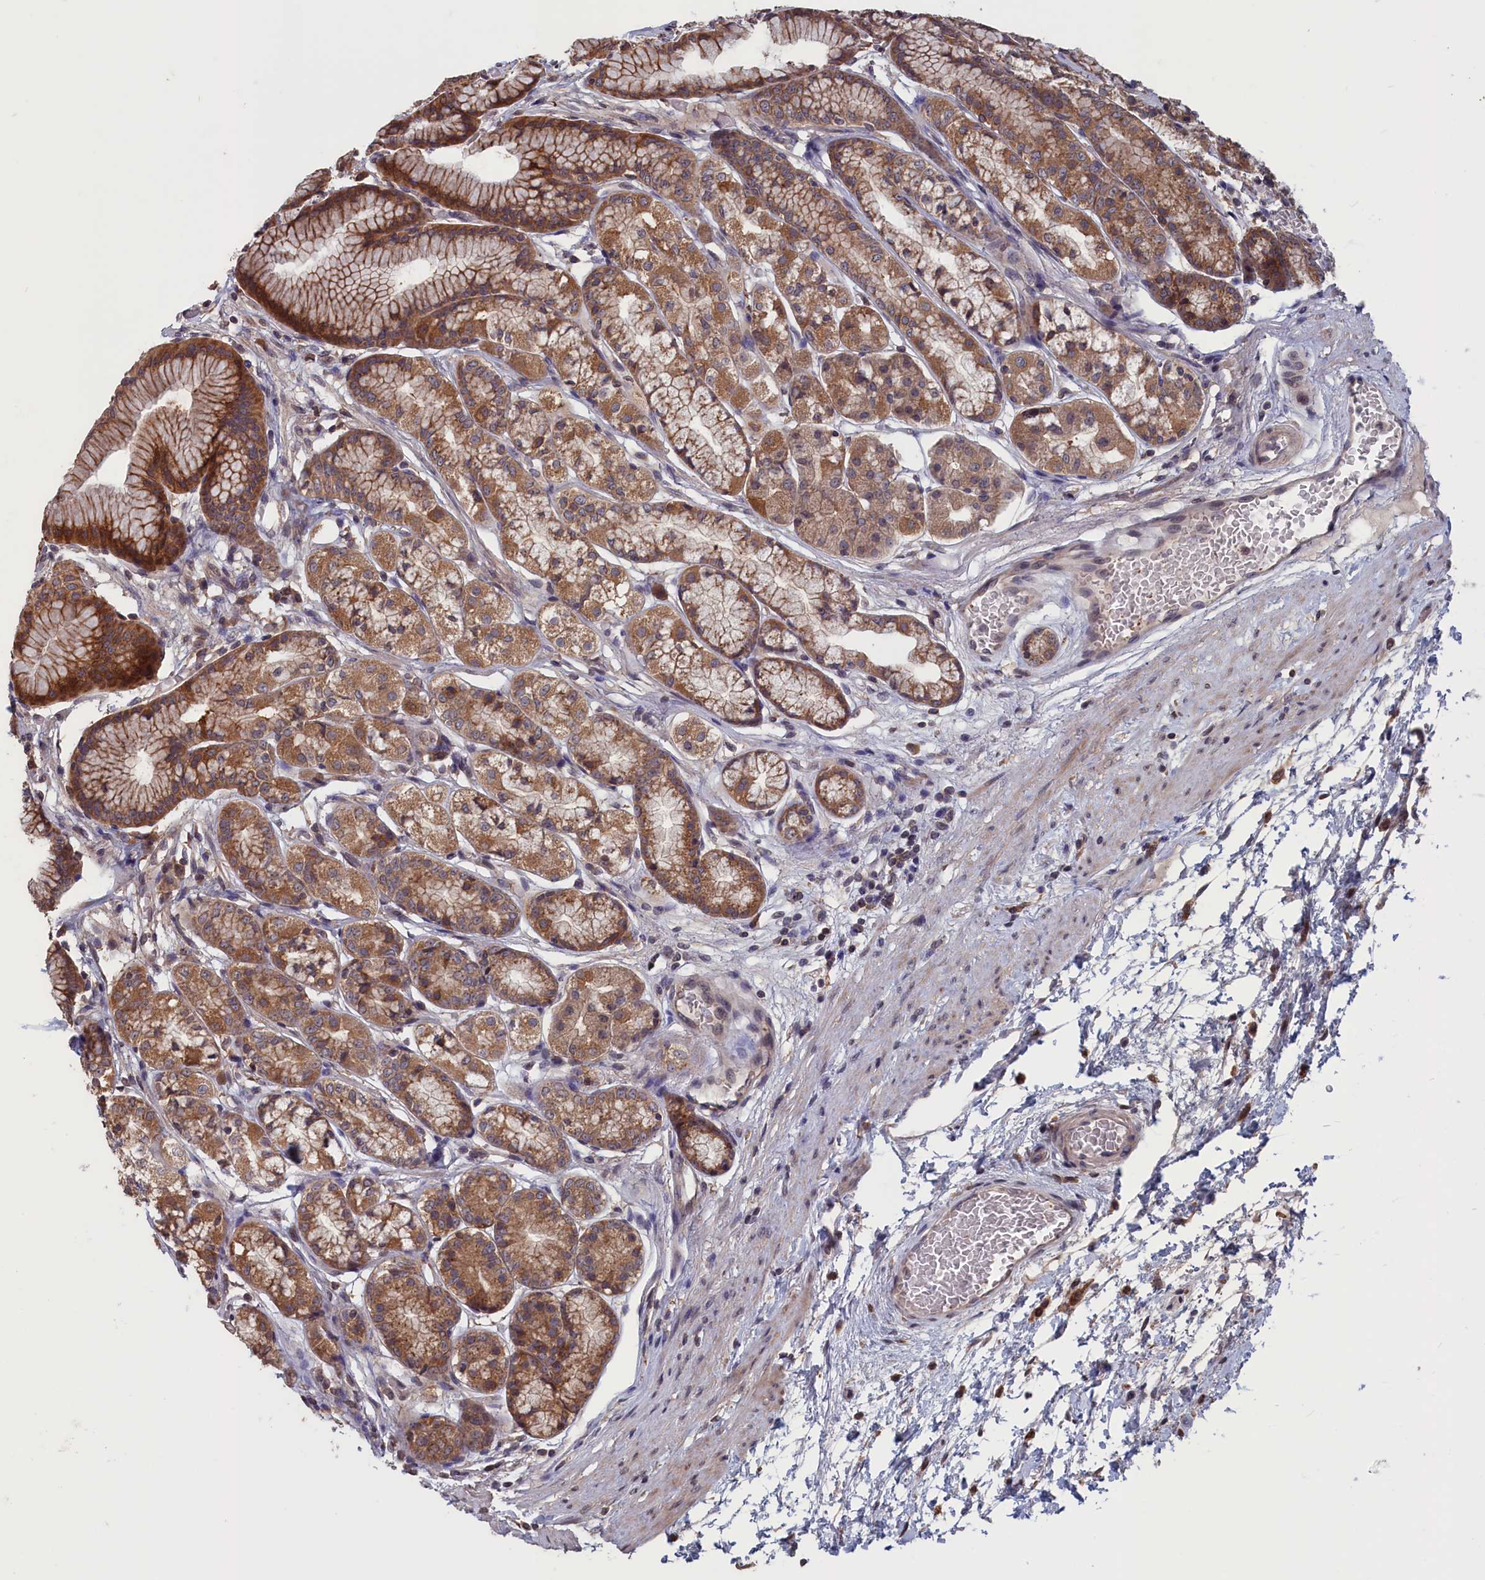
{"staining": {"intensity": "moderate", "quantity": ">75%", "location": "cytoplasmic/membranous"}, "tissue": "stomach", "cell_type": "Glandular cells", "image_type": "normal", "snomed": [{"axis": "morphology", "description": "Normal tissue, NOS"}, {"axis": "morphology", "description": "Adenocarcinoma, NOS"}, {"axis": "morphology", "description": "Adenocarcinoma, High grade"}, {"axis": "topography", "description": "Stomach, upper"}, {"axis": "topography", "description": "Stomach"}], "caption": "This image demonstrates unremarkable stomach stained with immunohistochemistry (IHC) to label a protein in brown. The cytoplasmic/membranous of glandular cells show moderate positivity for the protein. Nuclei are counter-stained blue.", "gene": "CACTIN", "patient": {"sex": "female", "age": 65}}